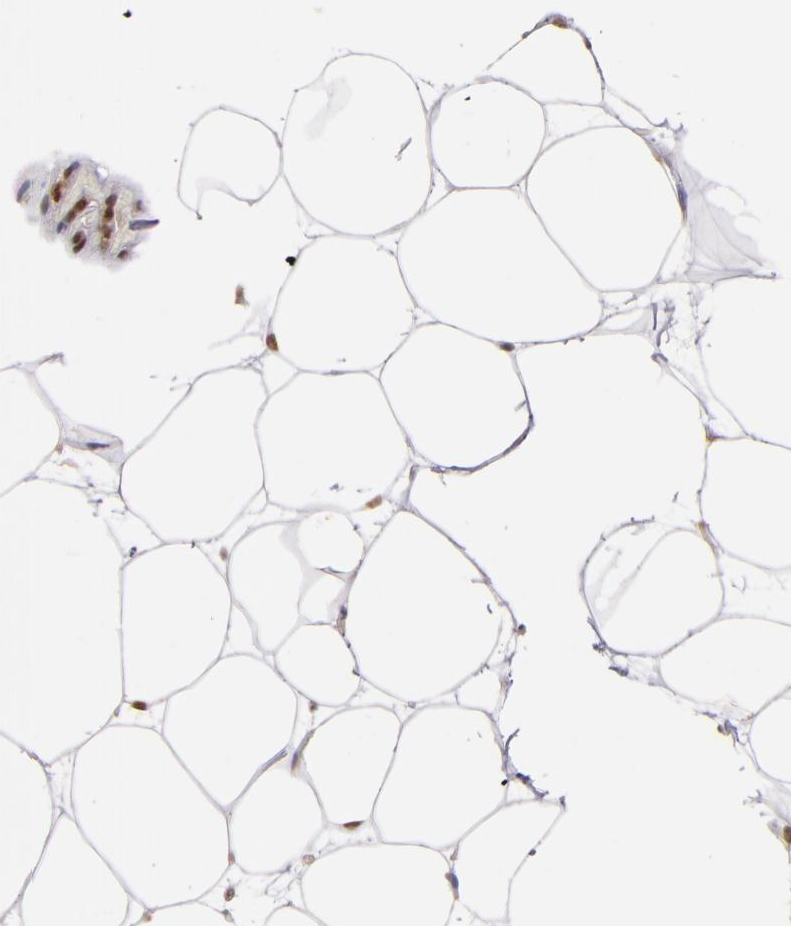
{"staining": {"intensity": "moderate", "quantity": ">75%", "location": "cytoplasmic/membranous,nuclear"}, "tissue": "adipose tissue", "cell_type": "Adipocytes", "image_type": "normal", "snomed": [{"axis": "morphology", "description": "Normal tissue, NOS"}, {"axis": "topography", "description": "Breast"}], "caption": "The micrograph exhibits immunohistochemical staining of unremarkable adipose tissue. There is moderate cytoplasmic/membranous,nuclear expression is identified in about >75% of adipocytes.", "gene": "ZNF75A", "patient": {"sex": "female", "age": 22}}